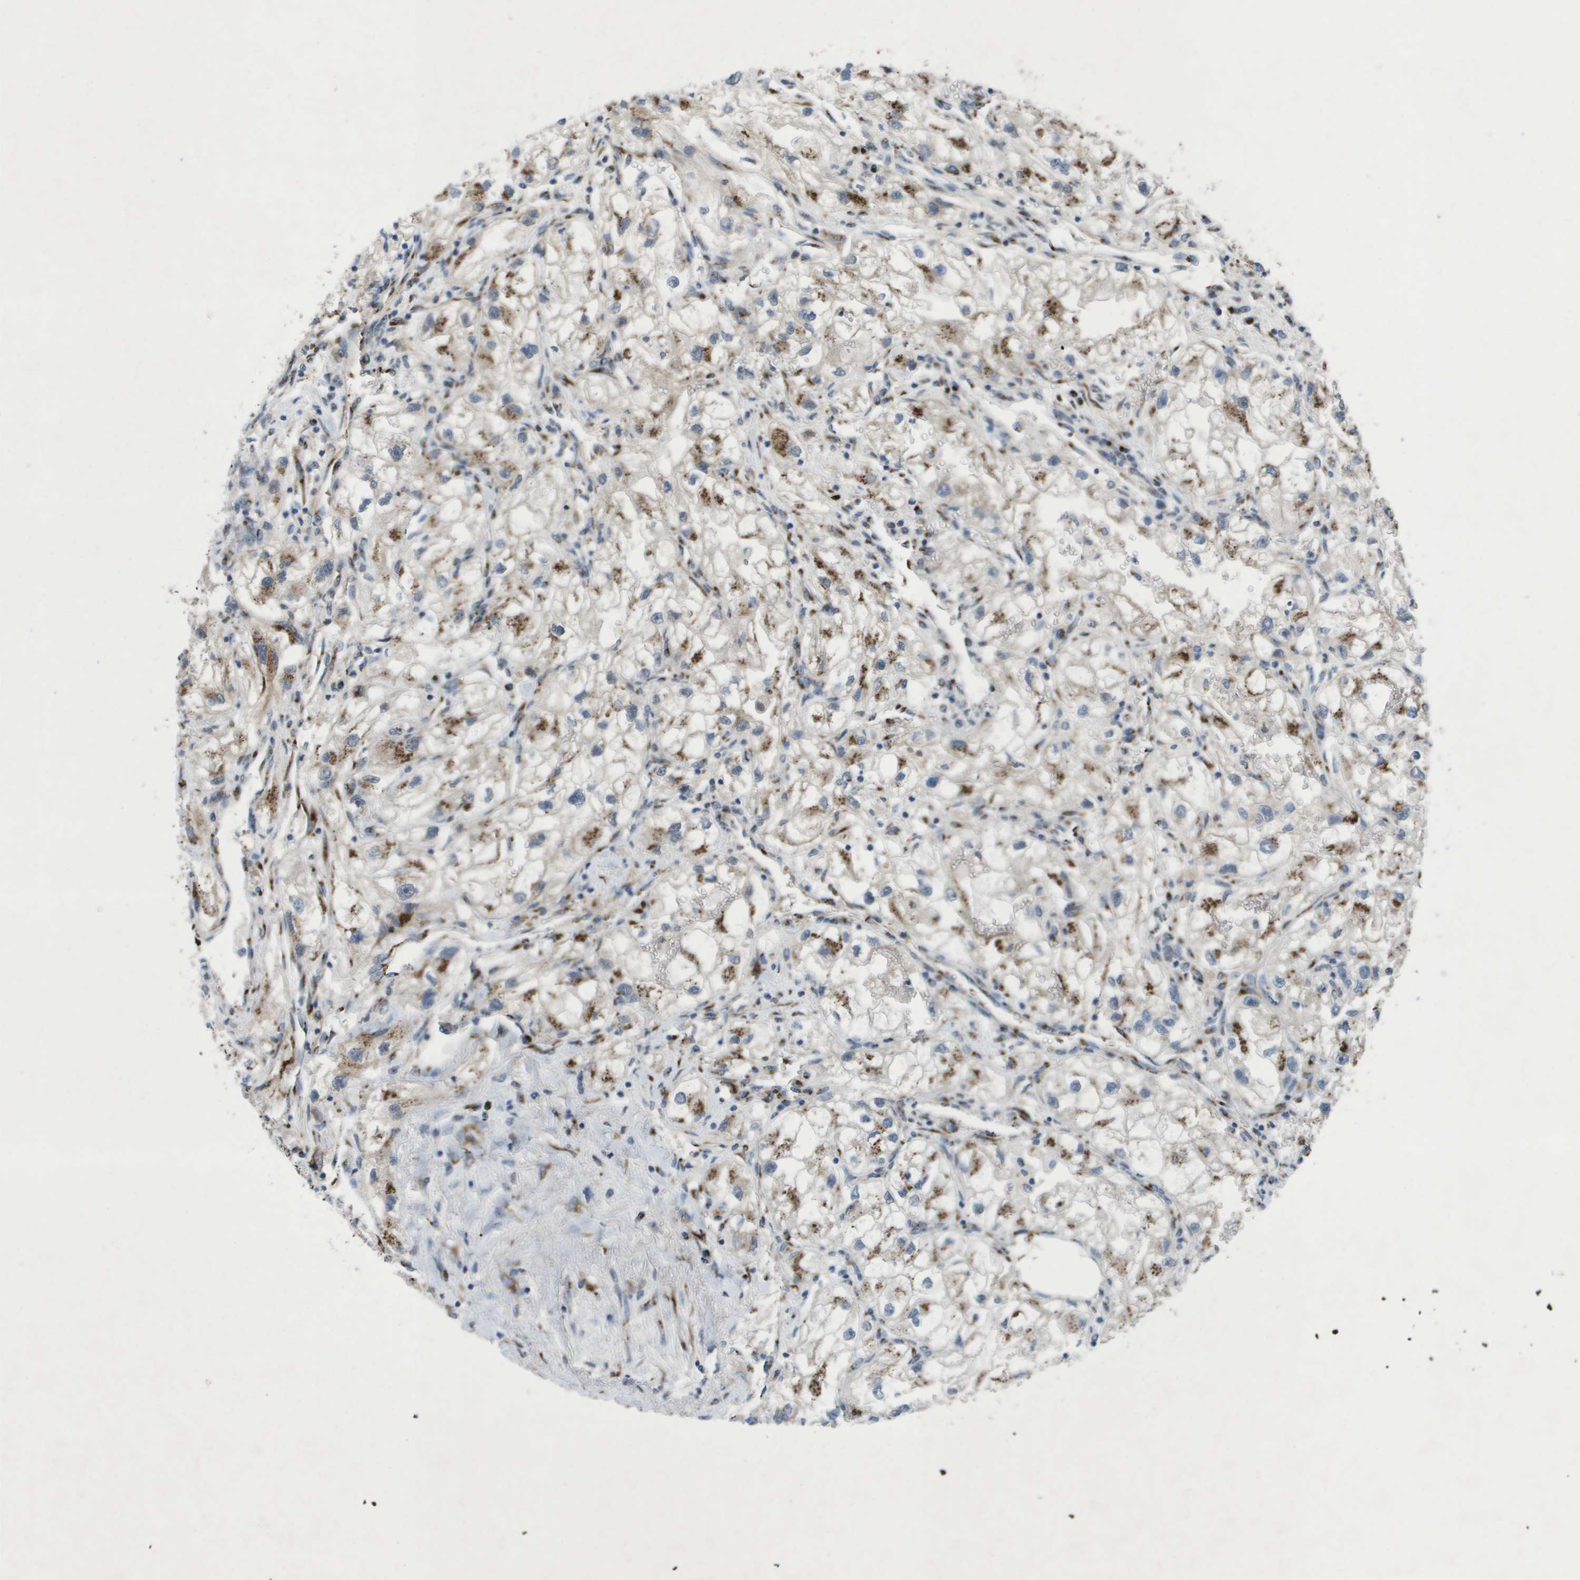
{"staining": {"intensity": "moderate", "quantity": "25%-75%", "location": "cytoplasmic/membranous"}, "tissue": "renal cancer", "cell_type": "Tumor cells", "image_type": "cancer", "snomed": [{"axis": "morphology", "description": "Adenocarcinoma, NOS"}, {"axis": "topography", "description": "Kidney"}], "caption": "Brown immunohistochemical staining in renal adenocarcinoma shows moderate cytoplasmic/membranous staining in approximately 25%-75% of tumor cells. (brown staining indicates protein expression, while blue staining denotes nuclei).", "gene": "QSOX2", "patient": {"sex": "female", "age": 70}}